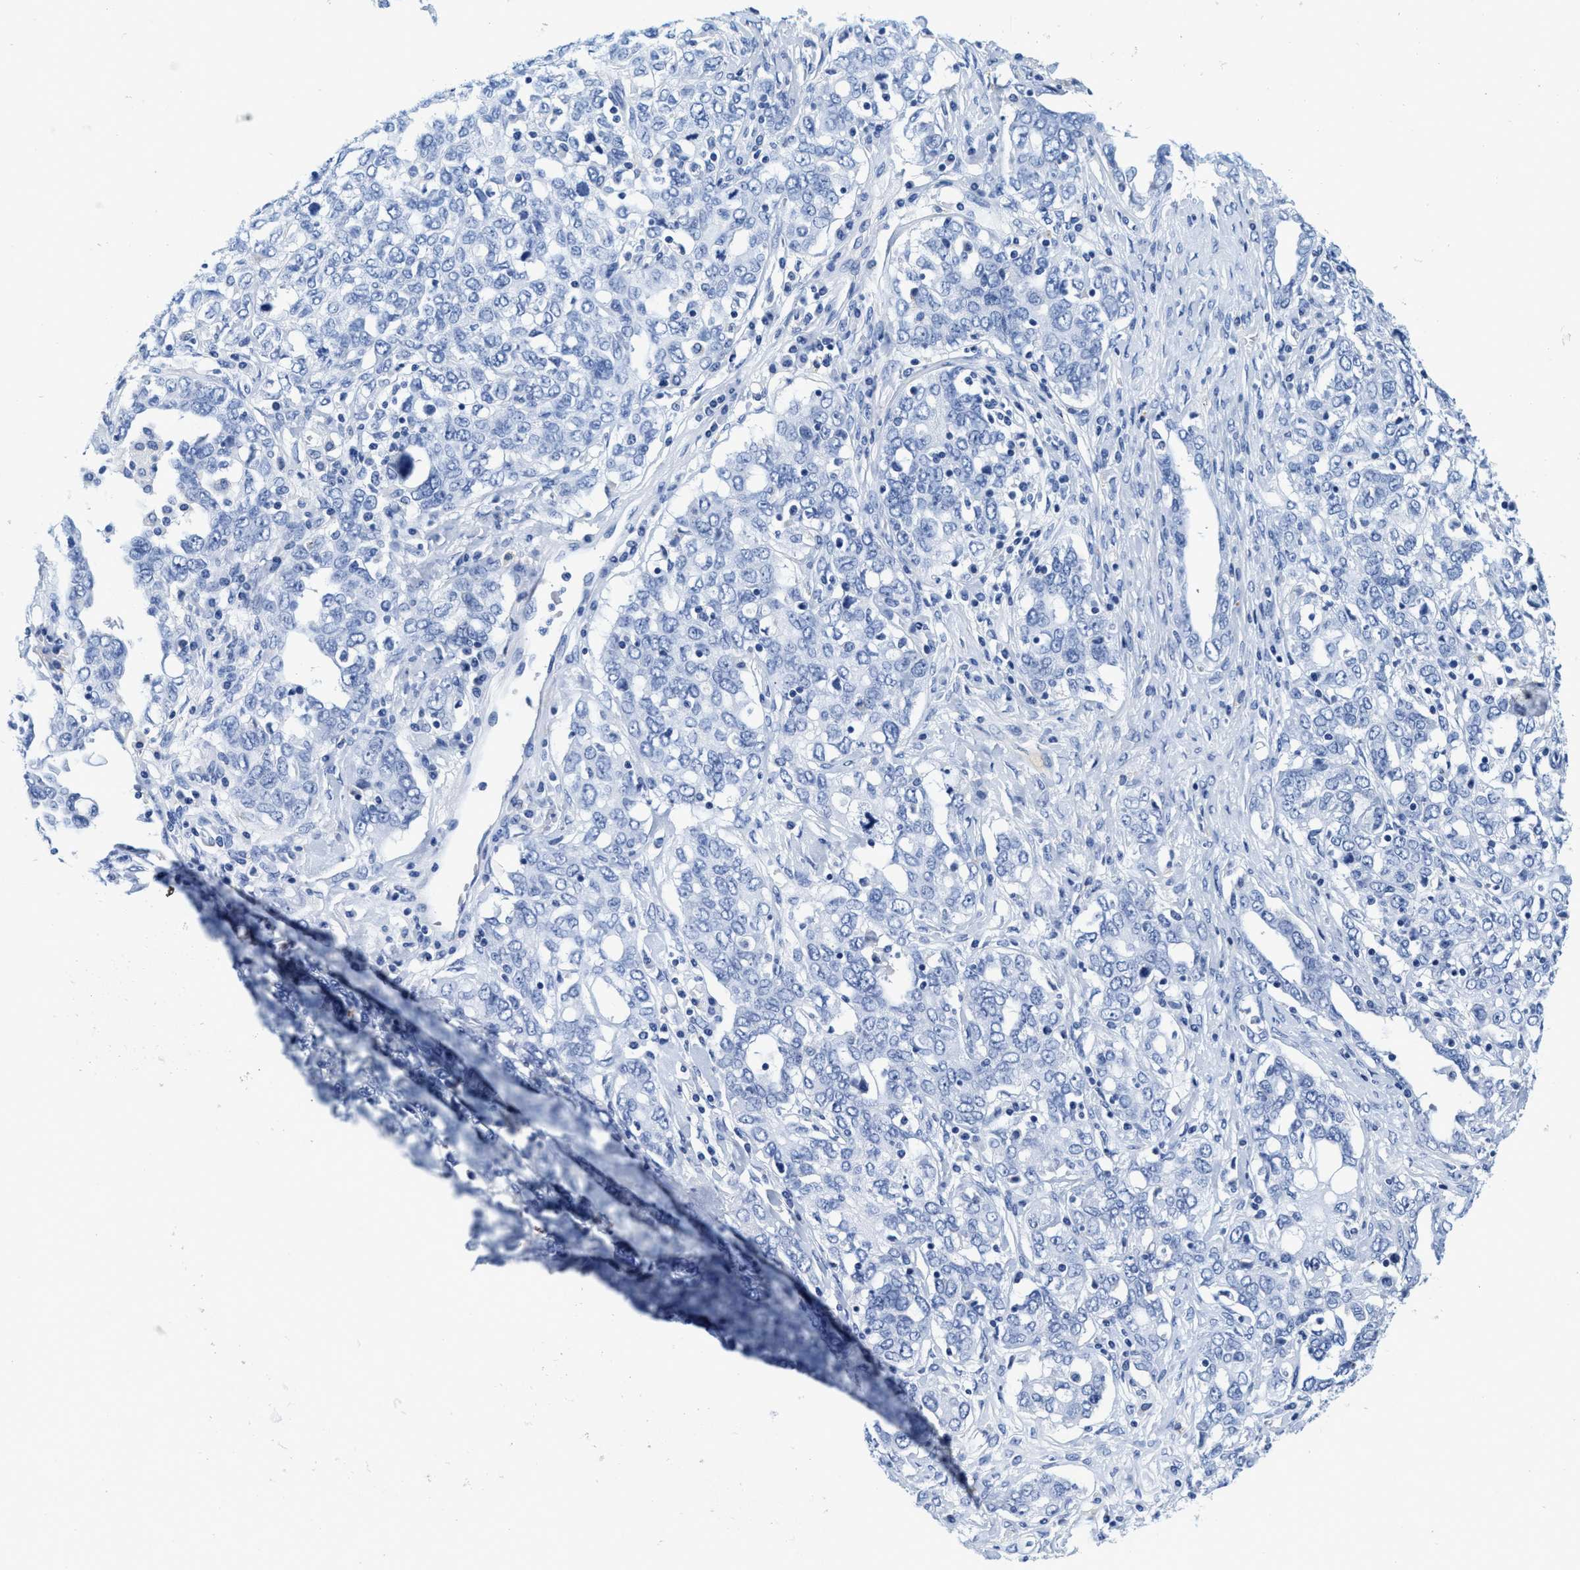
{"staining": {"intensity": "negative", "quantity": "none", "location": "none"}, "tissue": "ovarian cancer", "cell_type": "Tumor cells", "image_type": "cancer", "snomed": [{"axis": "morphology", "description": "Carcinoma, endometroid"}, {"axis": "topography", "description": "Ovary"}], "caption": "Tumor cells are negative for protein expression in human endometroid carcinoma (ovarian).", "gene": "TTC3", "patient": {"sex": "female", "age": 62}}